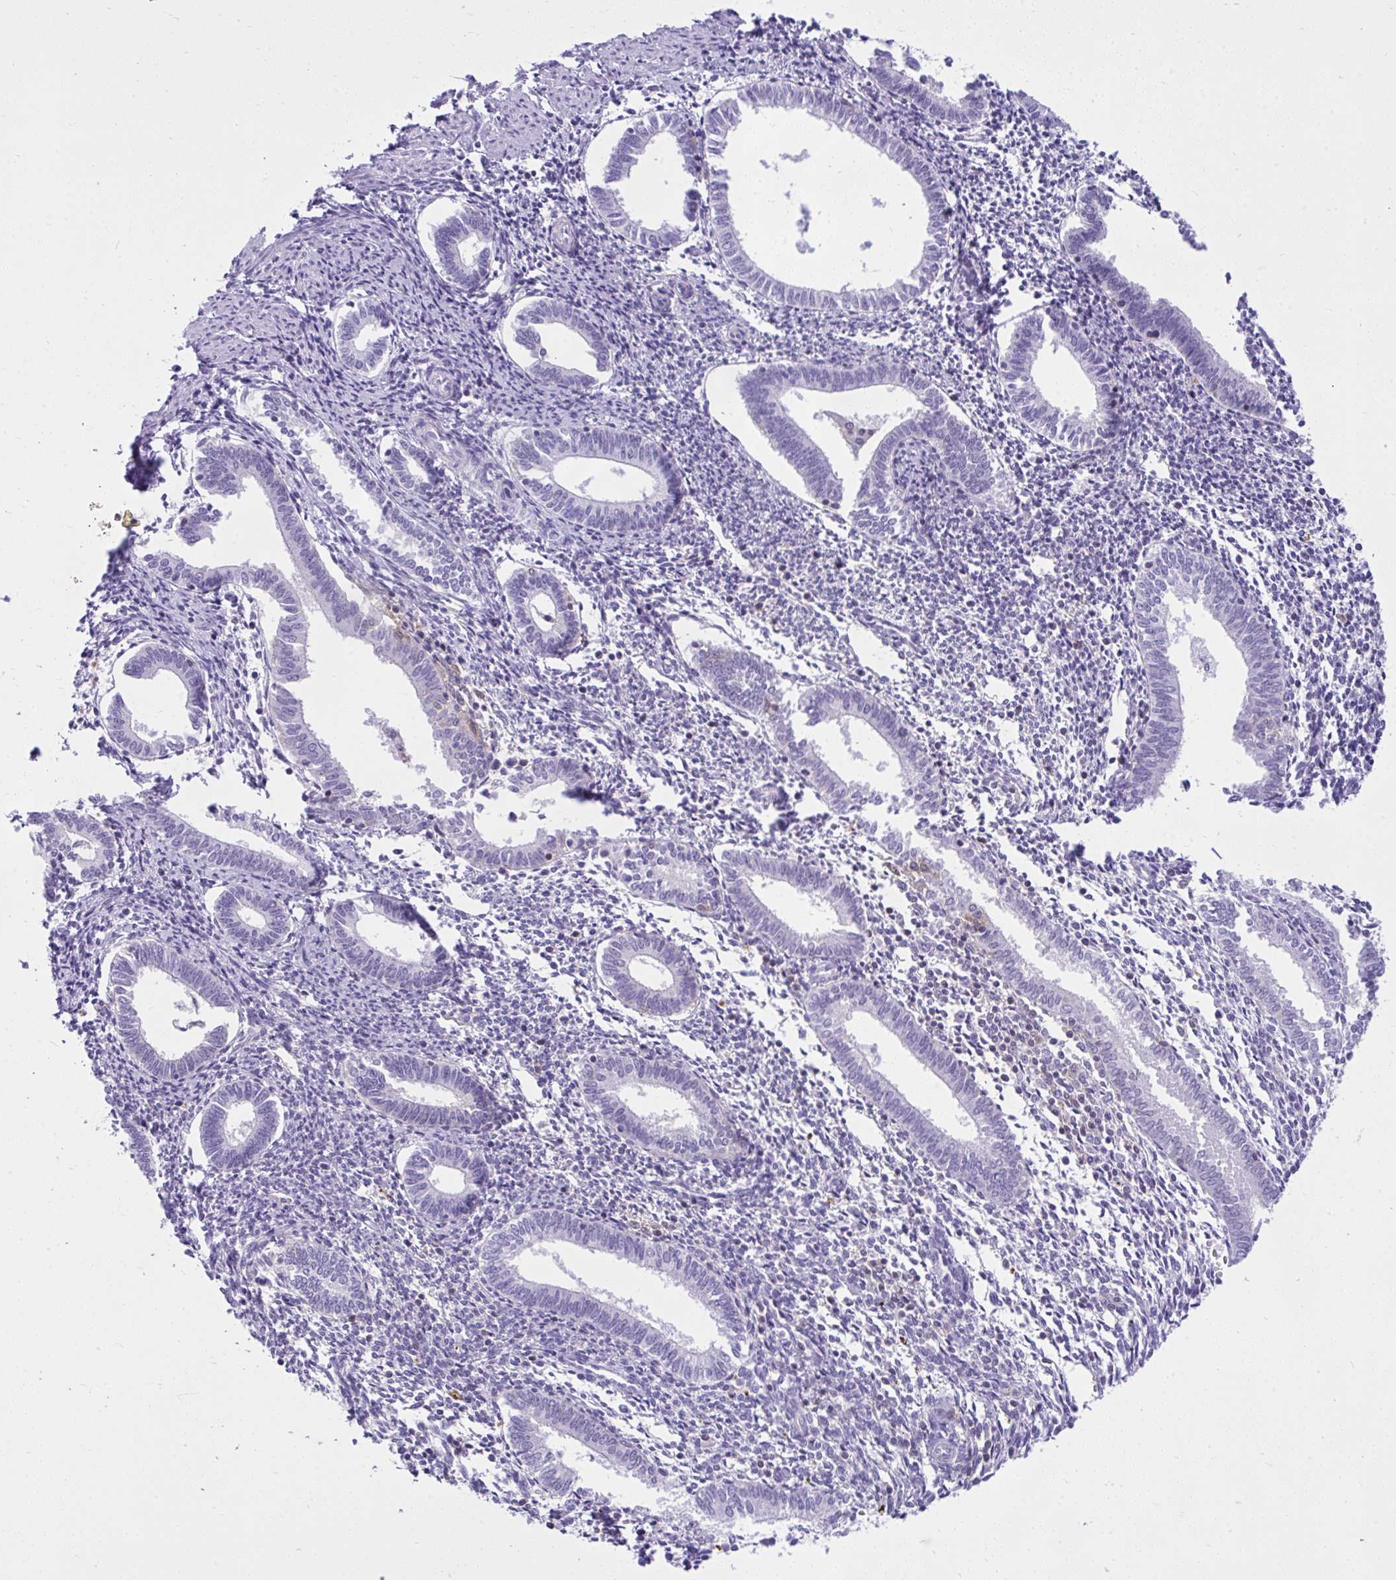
{"staining": {"intensity": "negative", "quantity": "none", "location": "none"}, "tissue": "endometrium", "cell_type": "Cells in endometrial stroma", "image_type": "normal", "snomed": [{"axis": "morphology", "description": "Normal tissue, NOS"}, {"axis": "topography", "description": "Endometrium"}], "caption": "Image shows no significant protein positivity in cells in endometrial stroma of normal endometrium. Nuclei are stained in blue.", "gene": "GPRIN3", "patient": {"sex": "female", "age": 41}}